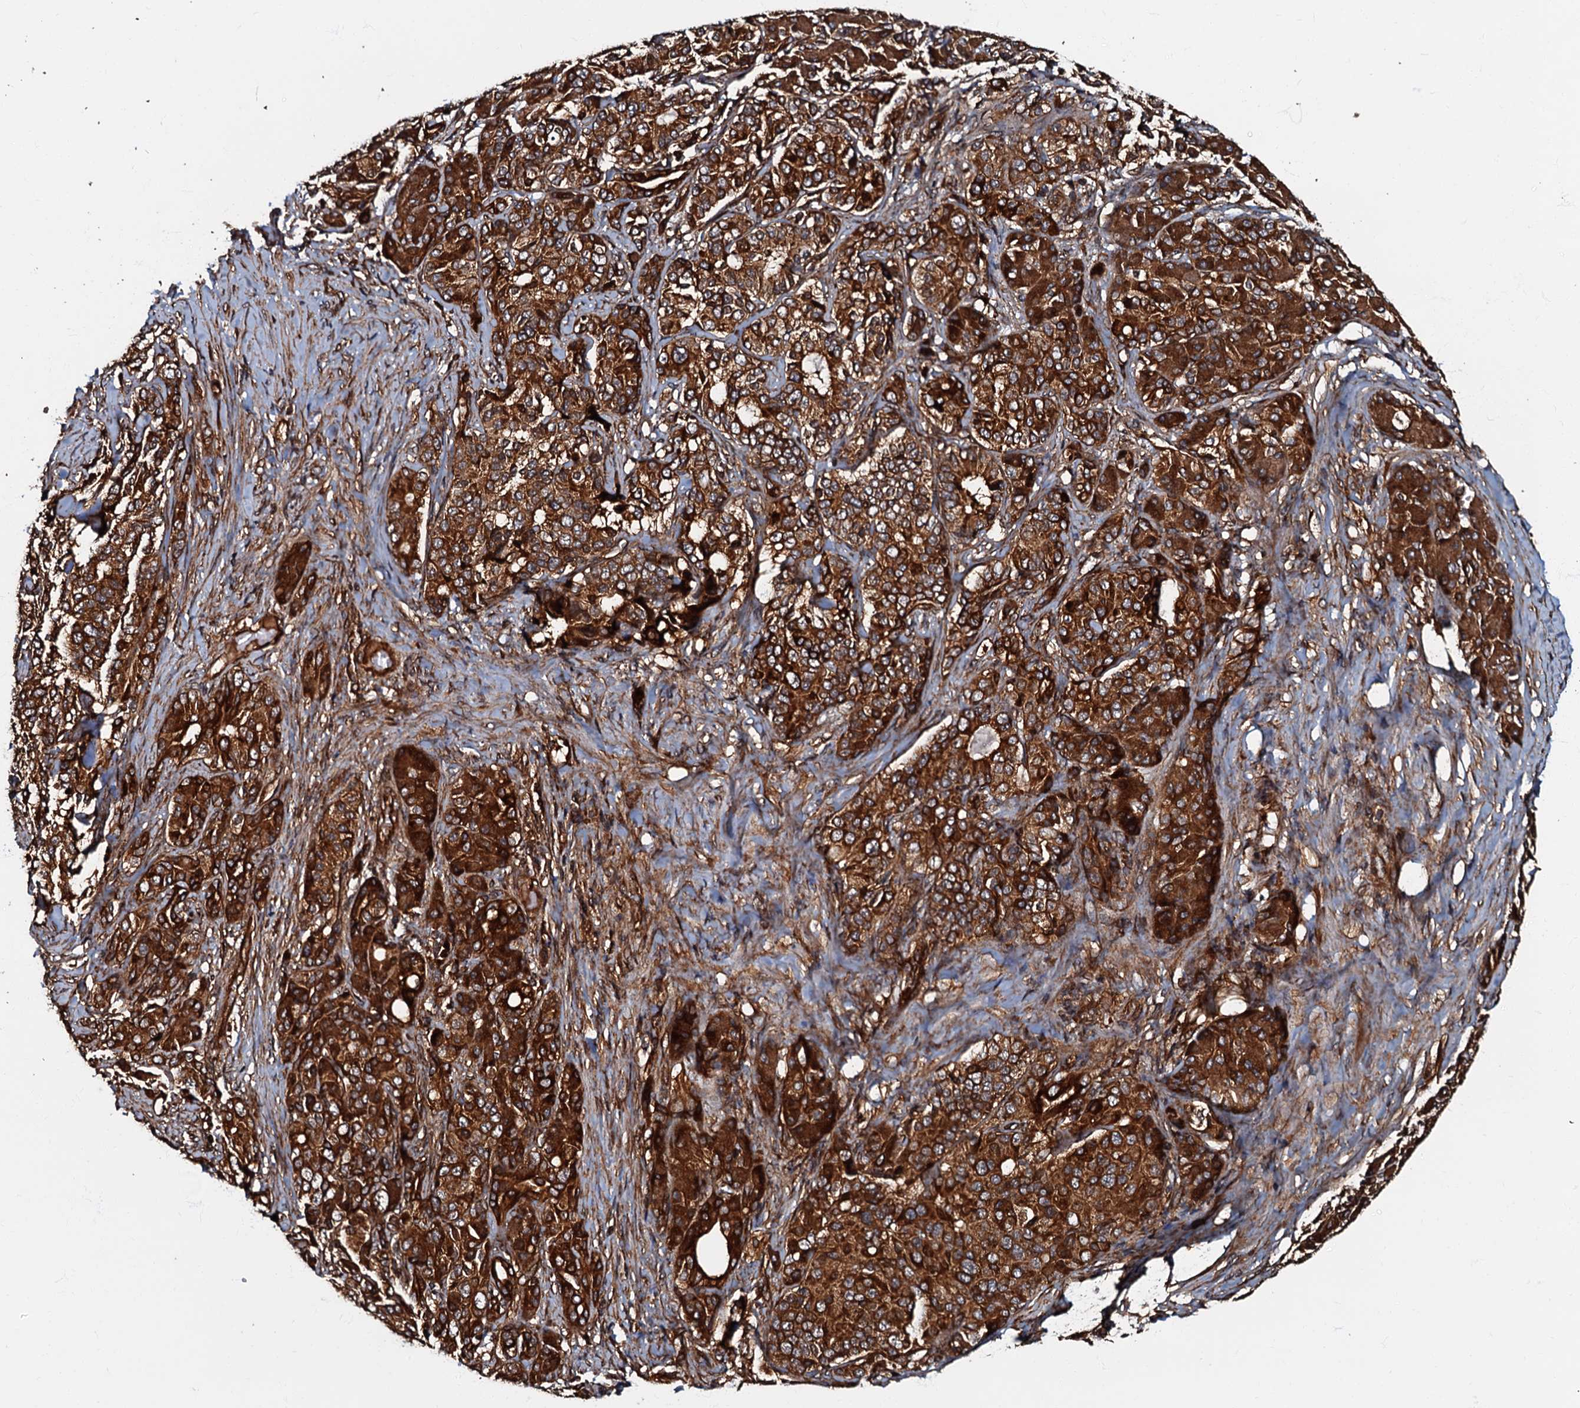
{"staining": {"intensity": "strong", "quantity": ">75%", "location": "cytoplasmic/membranous"}, "tissue": "pancreatic cancer", "cell_type": "Tumor cells", "image_type": "cancer", "snomed": [{"axis": "morphology", "description": "Adenocarcinoma, NOS"}, {"axis": "topography", "description": "Pancreas"}], "caption": "Immunohistochemistry (IHC) photomicrograph of human adenocarcinoma (pancreatic) stained for a protein (brown), which shows high levels of strong cytoplasmic/membranous staining in about >75% of tumor cells.", "gene": "BLOC1S6", "patient": {"sex": "female", "age": 74}}